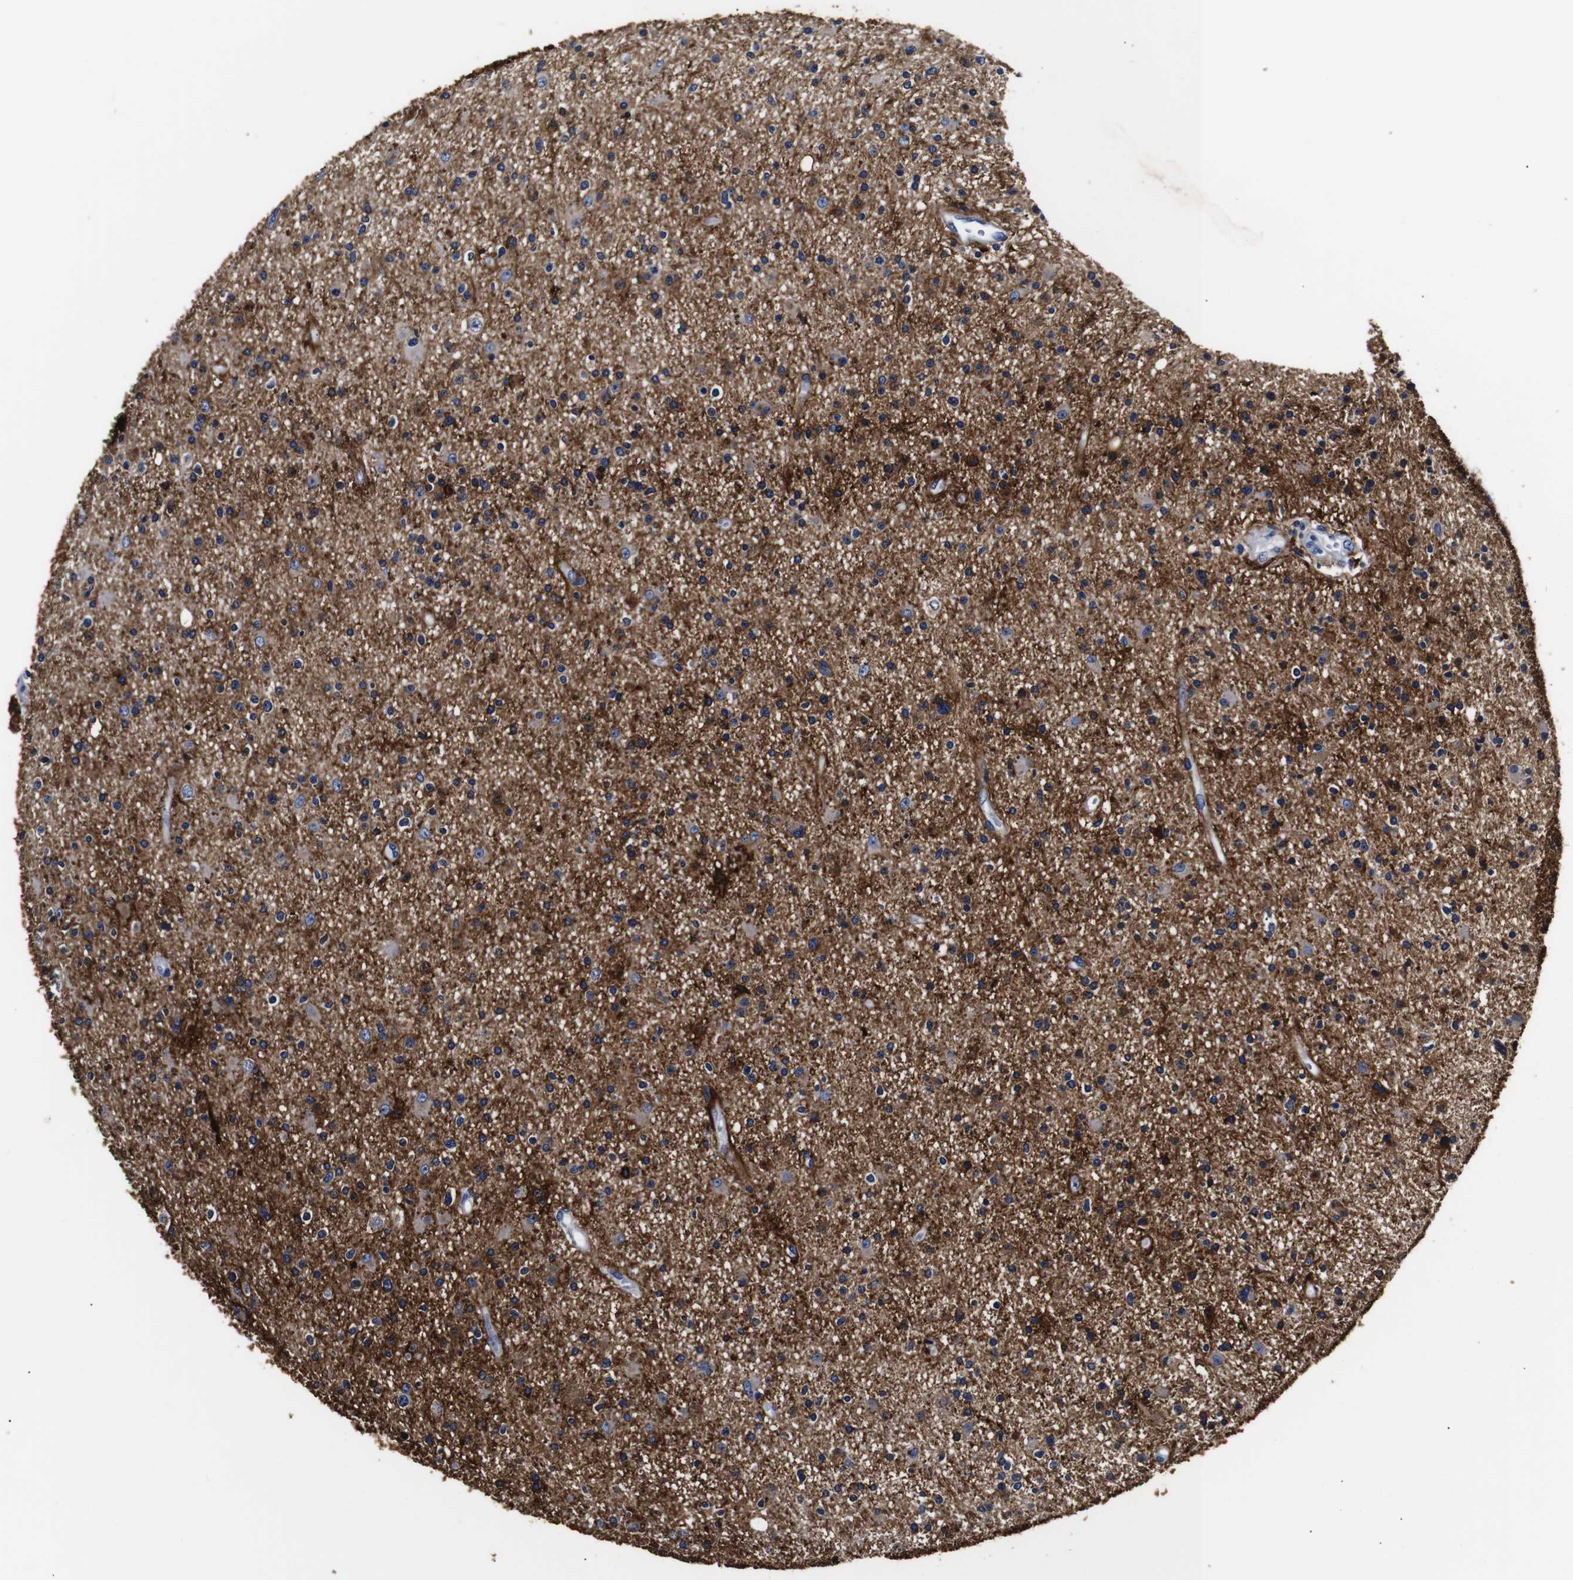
{"staining": {"intensity": "moderate", "quantity": ">75%", "location": "cytoplasmic/membranous"}, "tissue": "glioma", "cell_type": "Tumor cells", "image_type": "cancer", "snomed": [{"axis": "morphology", "description": "Glioma, malignant, High grade"}, {"axis": "topography", "description": "Brain"}], "caption": "This image exhibits immunohistochemistry staining of glioma, with medium moderate cytoplasmic/membranous positivity in about >75% of tumor cells.", "gene": "GAP43", "patient": {"sex": "male", "age": 33}}